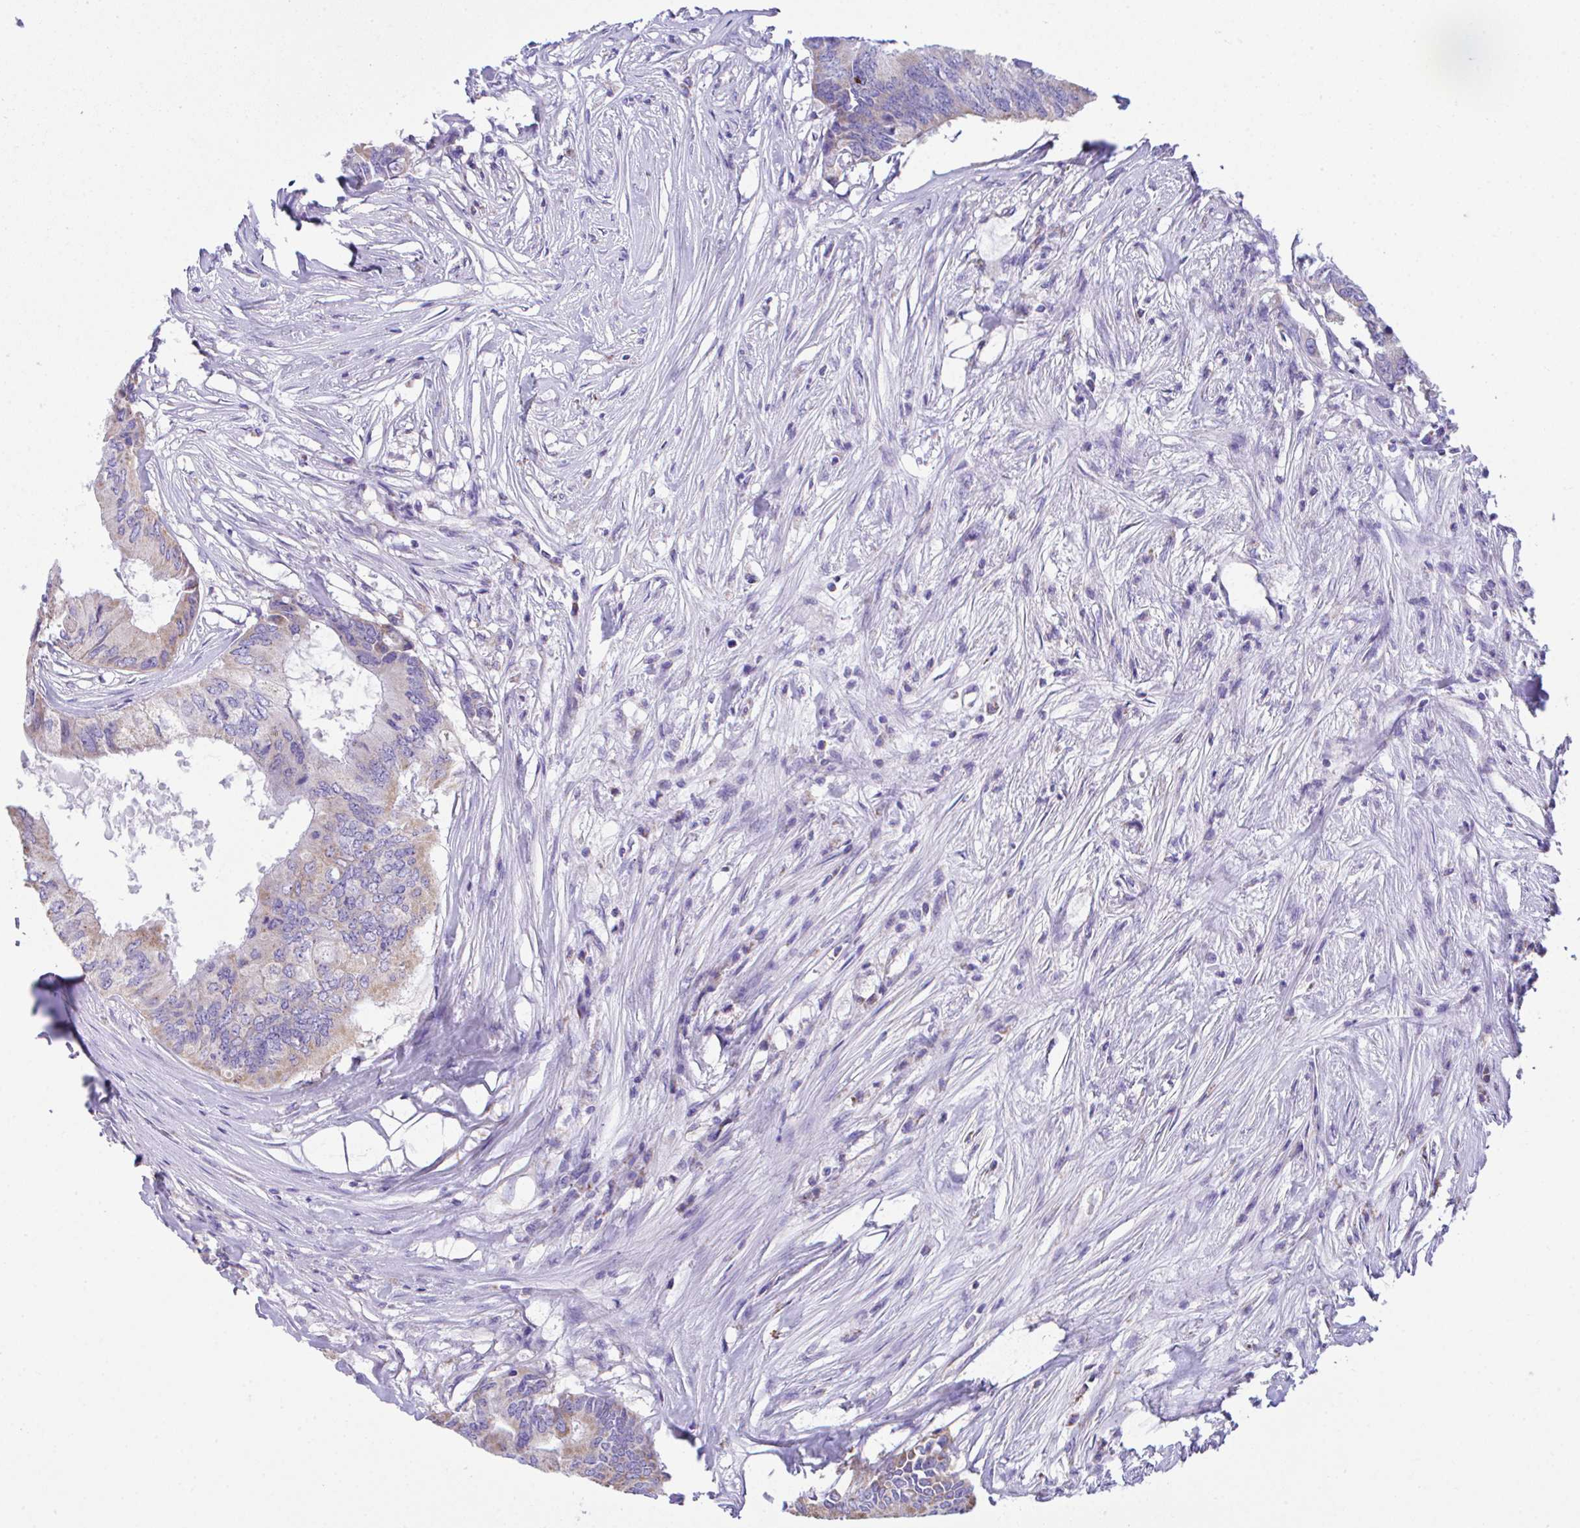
{"staining": {"intensity": "weak", "quantity": "<25%", "location": "cytoplasmic/membranous"}, "tissue": "colorectal cancer", "cell_type": "Tumor cells", "image_type": "cancer", "snomed": [{"axis": "morphology", "description": "Adenocarcinoma, NOS"}, {"axis": "topography", "description": "Colon"}], "caption": "This is a image of immunohistochemistry staining of colorectal cancer, which shows no expression in tumor cells.", "gene": "NLRP8", "patient": {"sex": "male", "age": 71}}